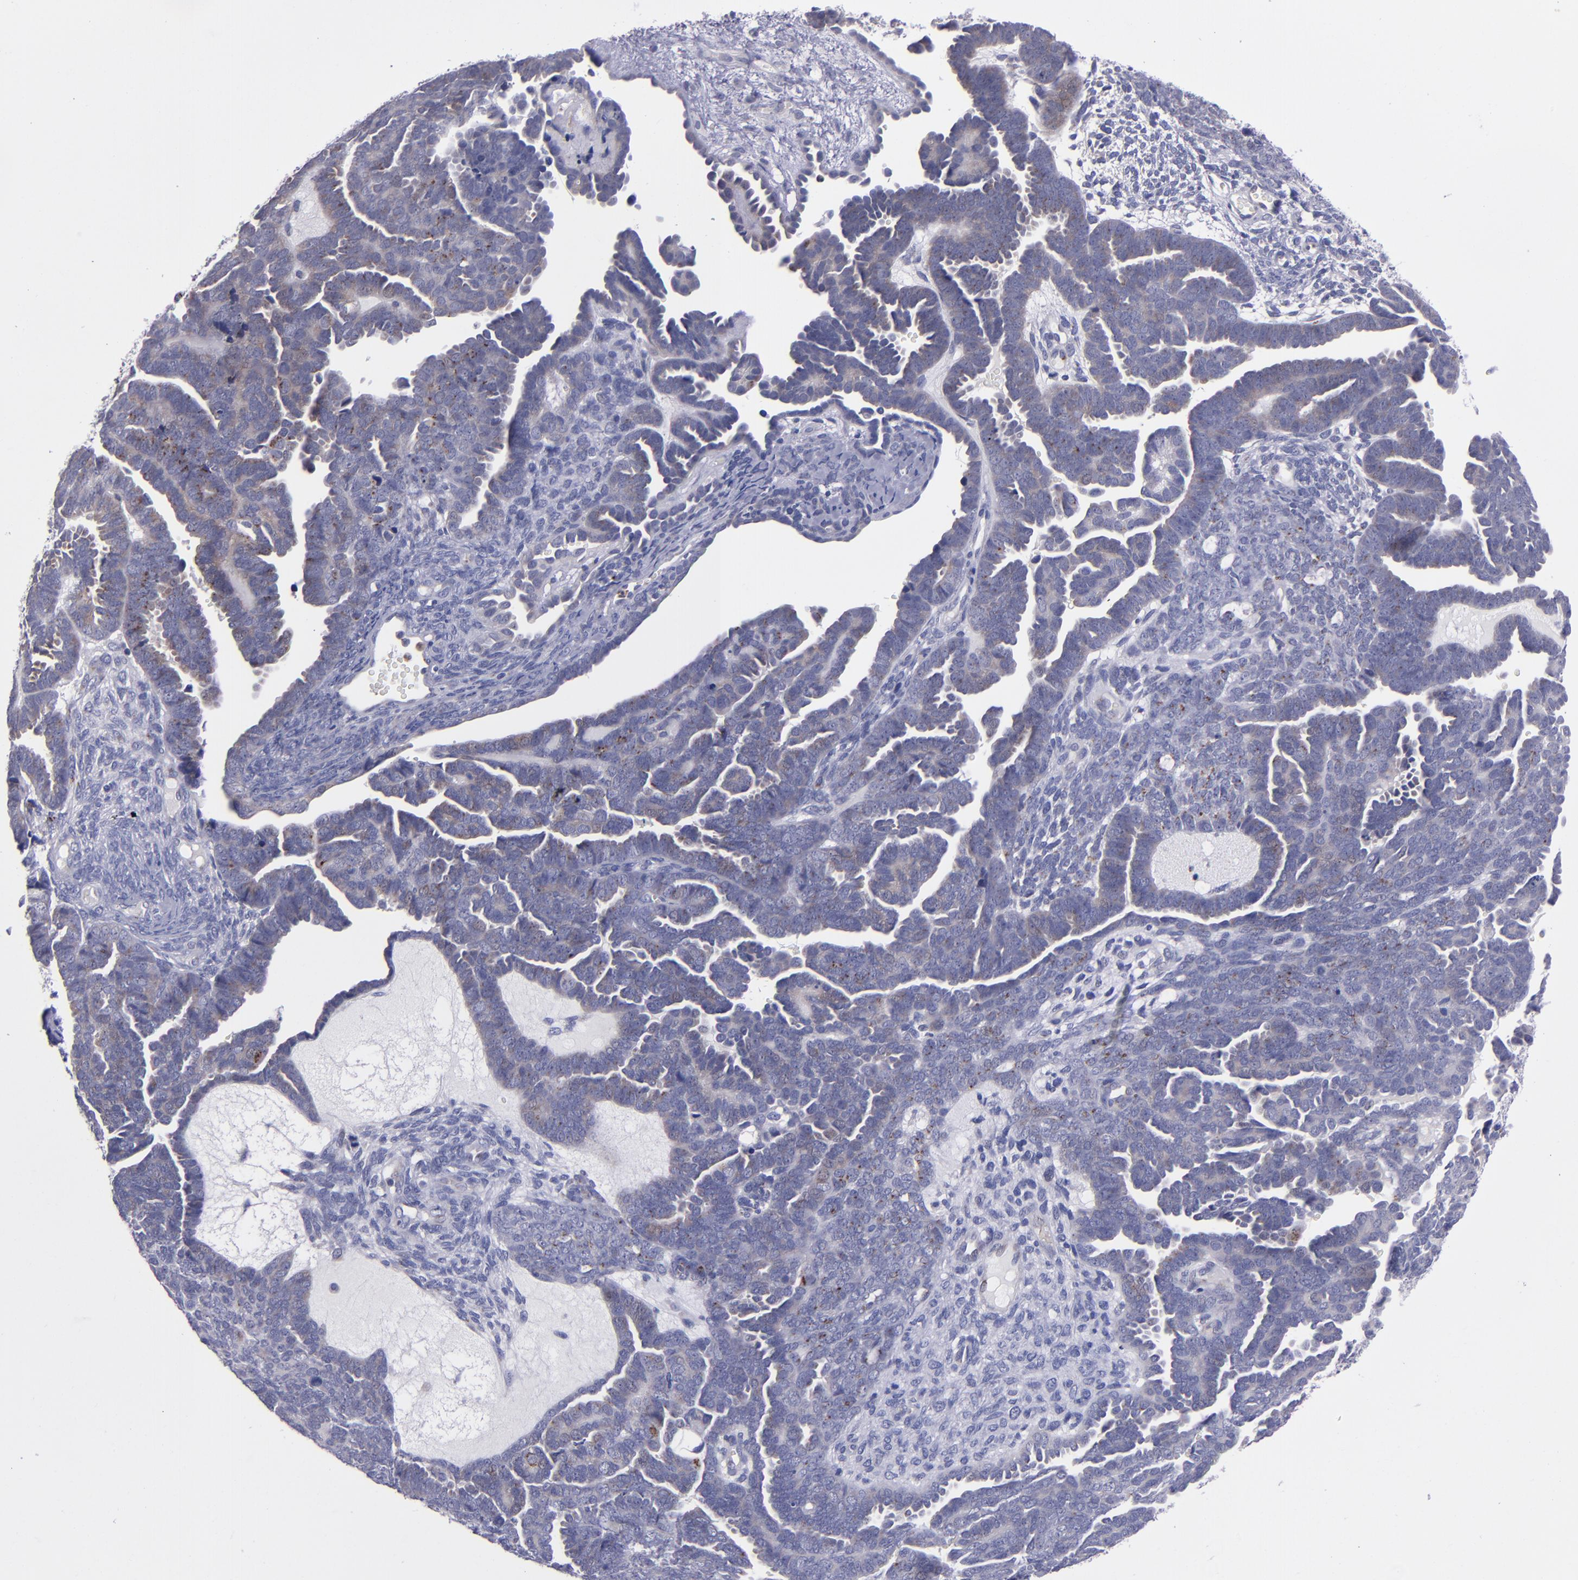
{"staining": {"intensity": "strong", "quantity": "<25%", "location": "cytoplasmic/membranous"}, "tissue": "endometrial cancer", "cell_type": "Tumor cells", "image_type": "cancer", "snomed": [{"axis": "morphology", "description": "Neoplasm, malignant, NOS"}, {"axis": "topography", "description": "Endometrium"}], "caption": "Endometrial cancer stained with a protein marker exhibits strong staining in tumor cells.", "gene": "RAB41", "patient": {"sex": "female", "age": 74}}